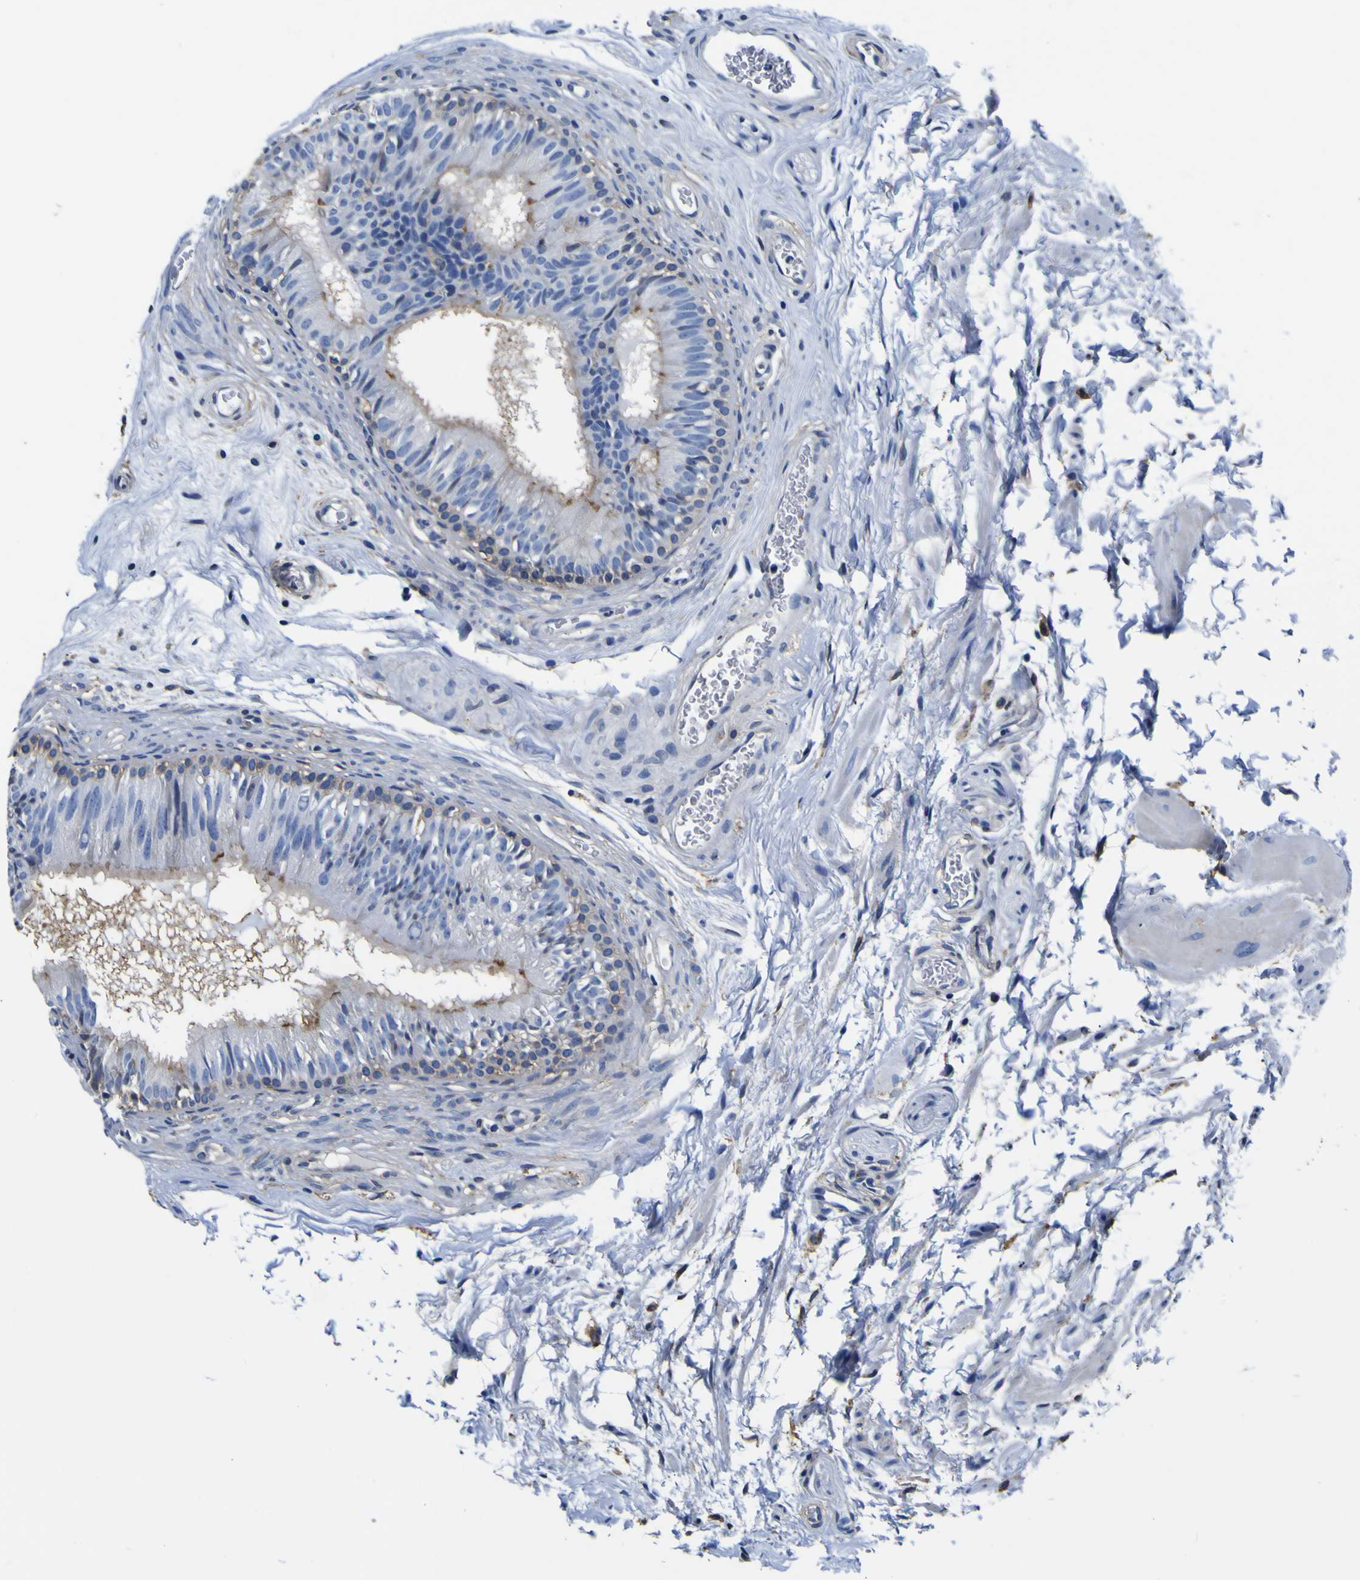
{"staining": {"intensity": "moderate", "quantity": "<25%", "location": "cytoplasmic/membranous"}, "tissue": "epididymis", "cell_type": "Glandular cells", "image_type": "normal", "snomed": [{"axis": "morphology", "description": "Normal tissue, NOS"}, {"axis": "topography", "description": "Epididymis"}], "caption": "DAB immunohistochemical staining of normal epididymis shows moderate cytoplasmic/membranous protein positivity in approximately <25% of glandular cells. The staining is performed using DAB (3,3'-diaminobenzidine) brown chromogen to label protein expression. The nuclei are counter-stained blue using hematoxylin.", "gene": "PXDN", "patient": {"sex": "male", "age": 36}}